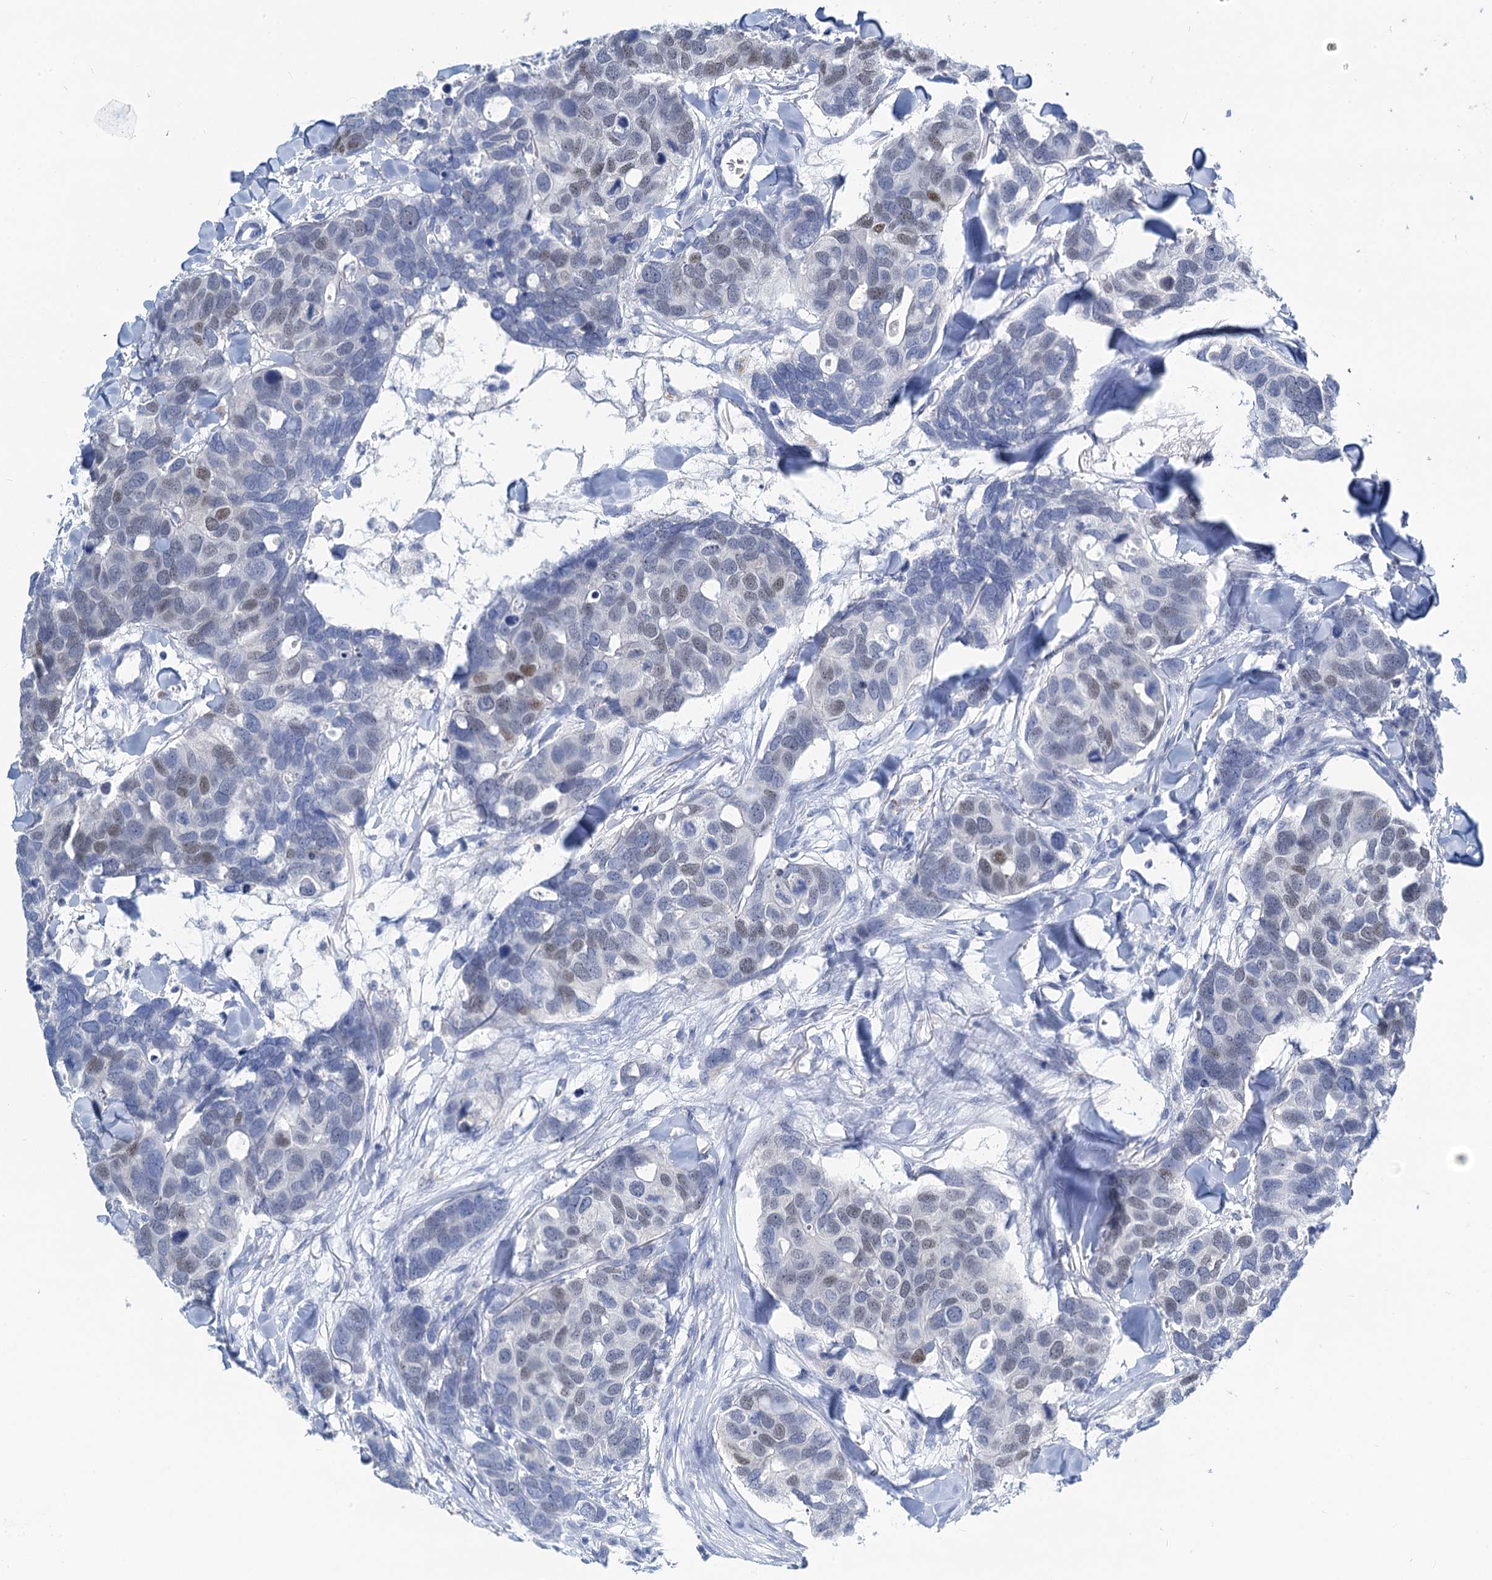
{"staining": {"intensity": "weak", "quantity": "<25%", "location": "nuclear"}, "tissue": "breast cancer", "cell_type": "Tumor cells", "image_type": "cancer", "snomed": [{"axis": "morphology", "description": "Duct carcinoma"}, {"axis": "topography", "description": "Breast"}], "caption": "Immunohistochemistry (IHC) micrograph of neoplastic tissue: breast cancer stained with DAB reveals no significant protein positivity in tumor cells. The staining was performed using DAB to visualize the protein expression in brown, while the nuclei were stained in blue with hematoxylin (Magnification: 20x).", "gene": "TOX3", "patient": {"sex": "female", "age": 83}}